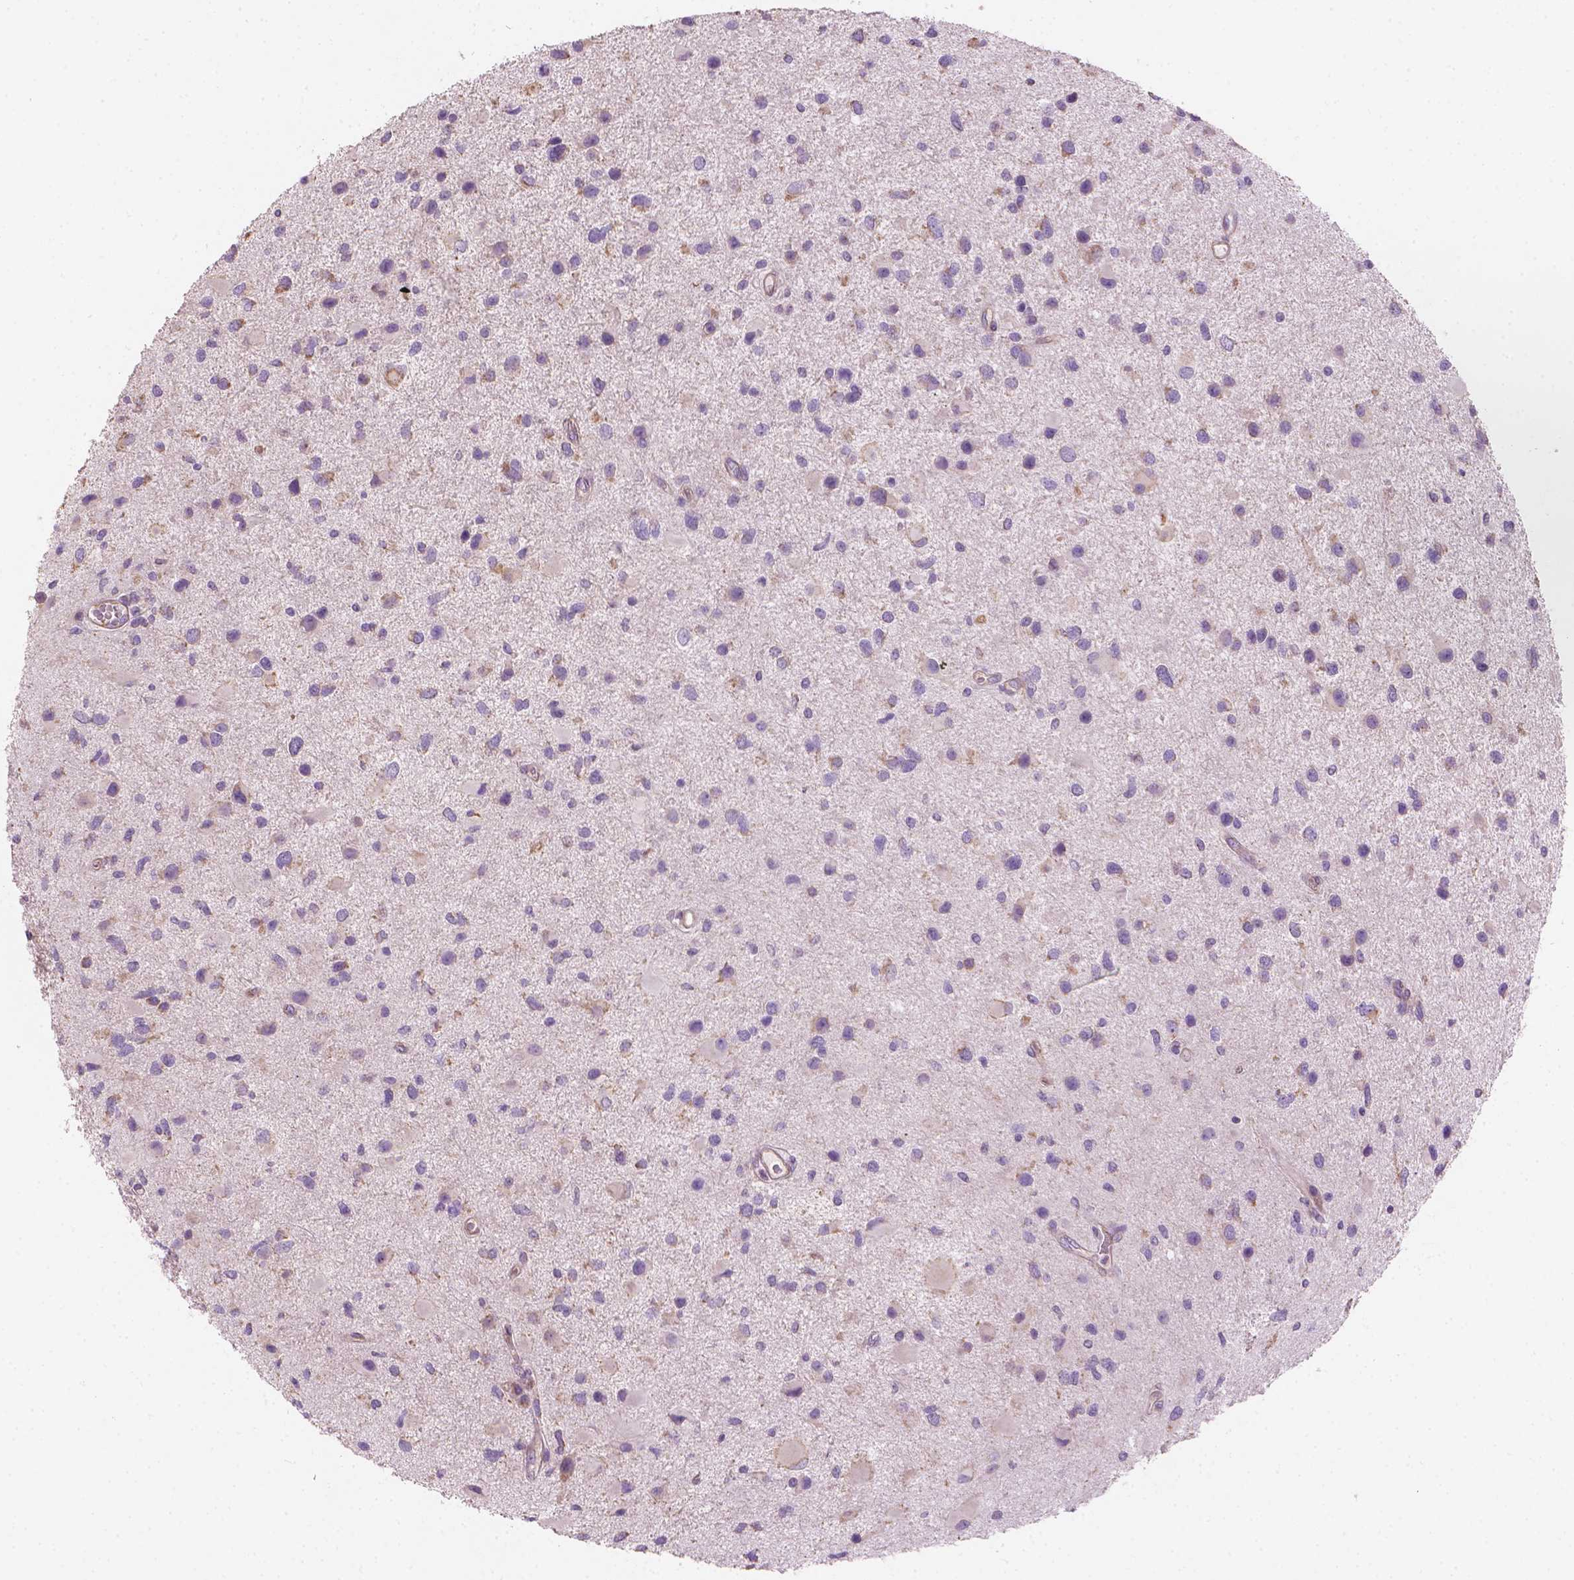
{"staining": {"intensity": "negative", "quantity": "none", "location": "none"}, "tissue": "glioma", "cell_type": "Tumor cells", "image_type": "cancer", "snomed": [{"axis": "morphology", "description": "Glioma, malignant, Low grade"}, {"axis": "topography", "description": "Brain"}], "caption": "High power microscopy photomicrograph of an immunohistochemistry (IHC) image of malignant glioma (low-grade), revealing no significant expression in tumor cells.", "gene": "TTC29", "patient": {"sex": "female", "age": 32}}